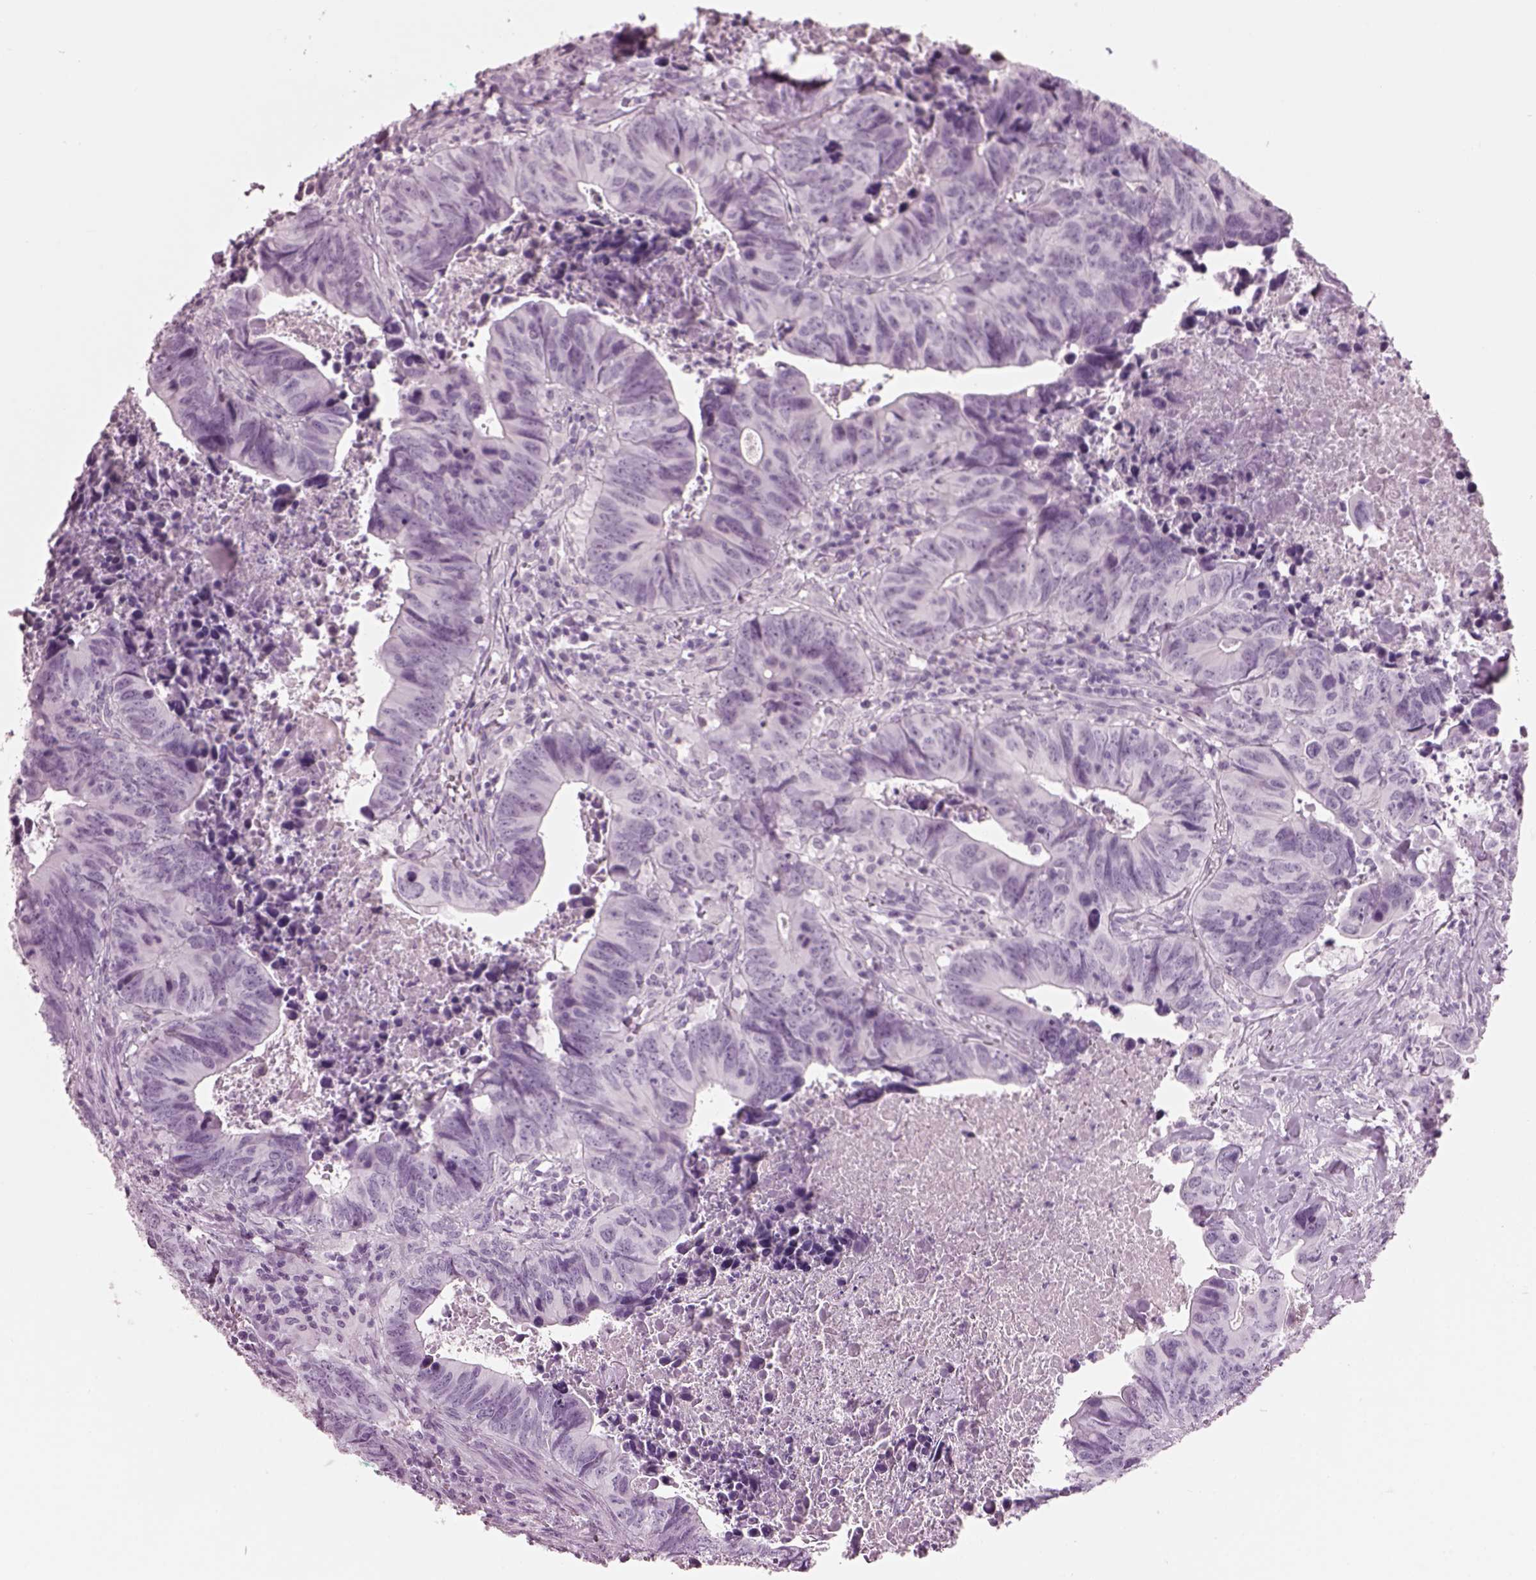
{"staining": {"intensity": "negative", "quantity": "none", "location": "none"}, "tissue": "colorectal cancer", "cell_type": "Tumor cells", "image_type": "cancer", "snomed": [{"axis": "morphology", "description": "Adenocarcinoma, NOS"}, {"axis": "topography", "description": "Colon"}], "caption": "Colorectal adenocarcinoma was stained to show a protein in brown. There is no significant staining in tumor cells.", "gene": "HYDIN", "patient": {"sex": "female", "age": 82}}